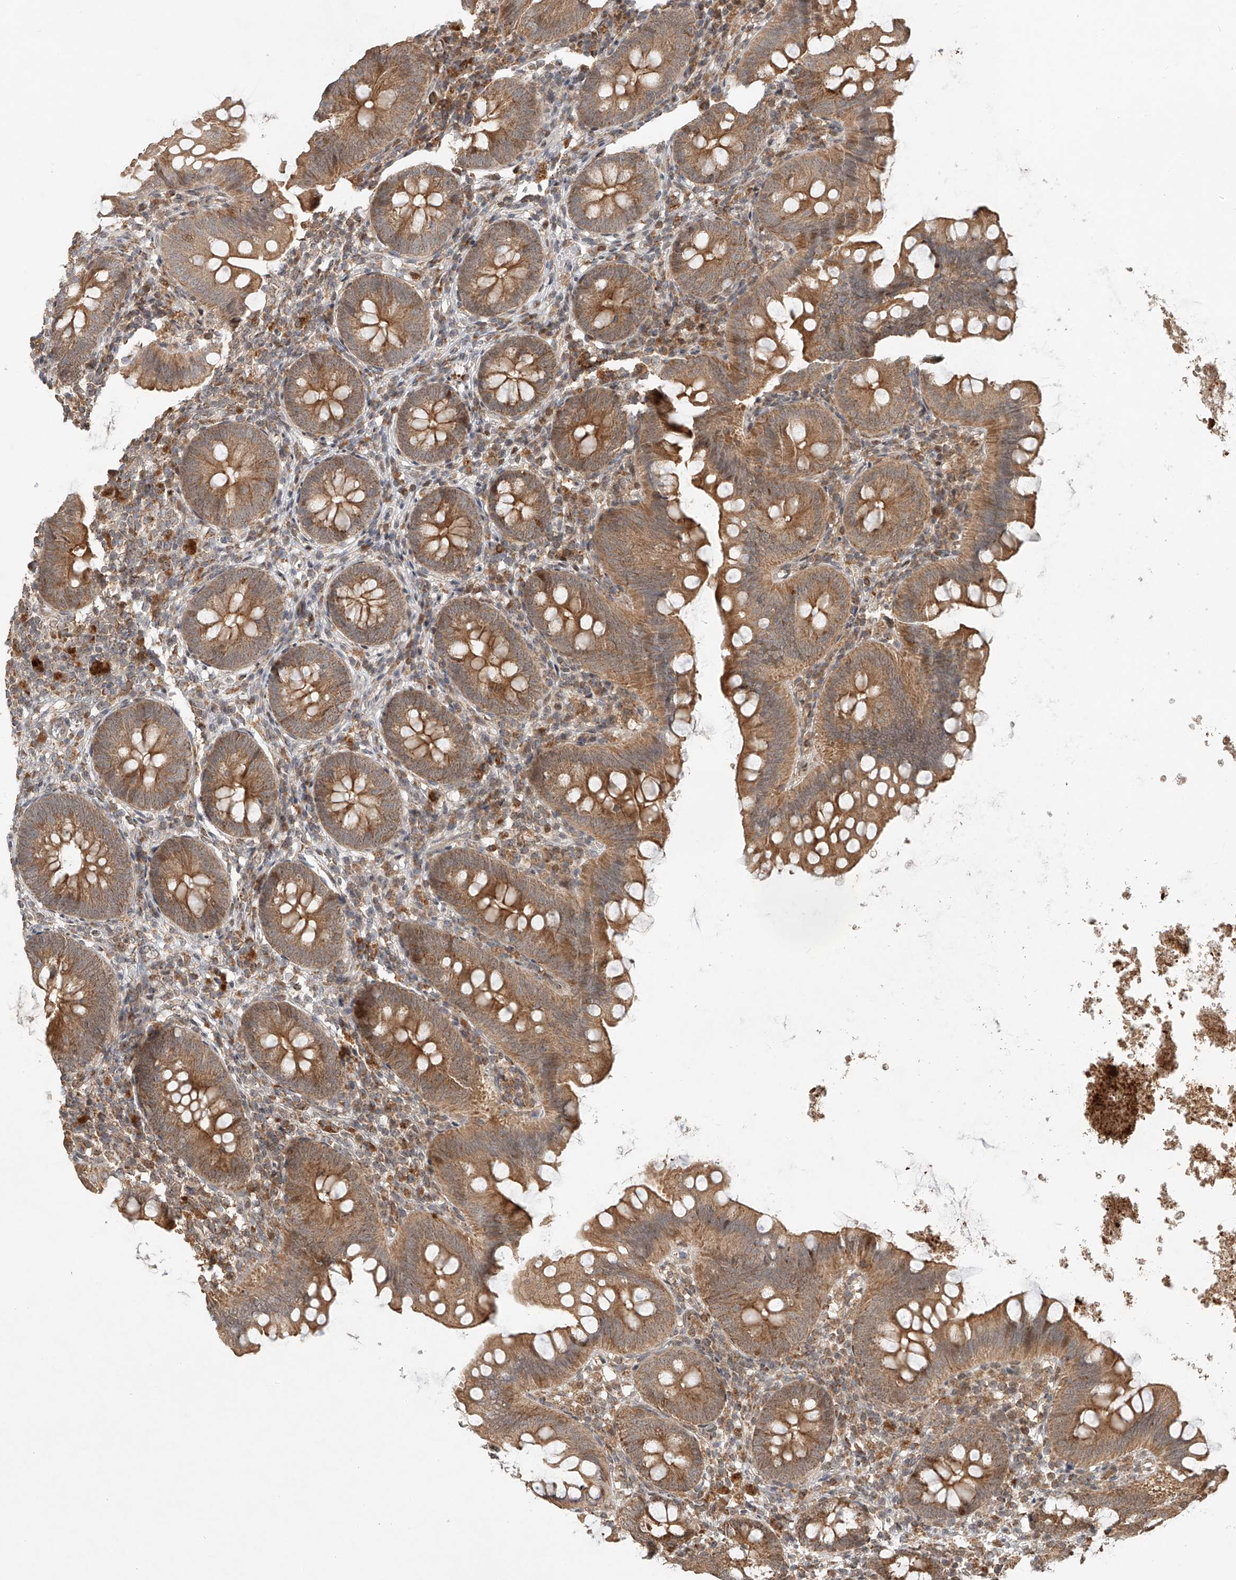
{"staining": {"intensity": "moderate", "quantity": ">75%", "location": "cytoplasmic/membranous"}, "tissue": "appendix", "cell_type": "Glandular cells", "image_type": "normal", "snomed": [{"axis": "morphology", "description": "Normal tissue, NOS"}, {"axis": "topography", "description": "Appendix"}], "caption": "This photomicrograph shows benign appendix stained with IHC to label a protein in brown. The cytoplasmic/membranous of glandular cells show moderate positivity for the protein. Nuclei are counter-stained blue.", "gene": "SYTL3", "patient": {"sex": "female", "age": 62}}